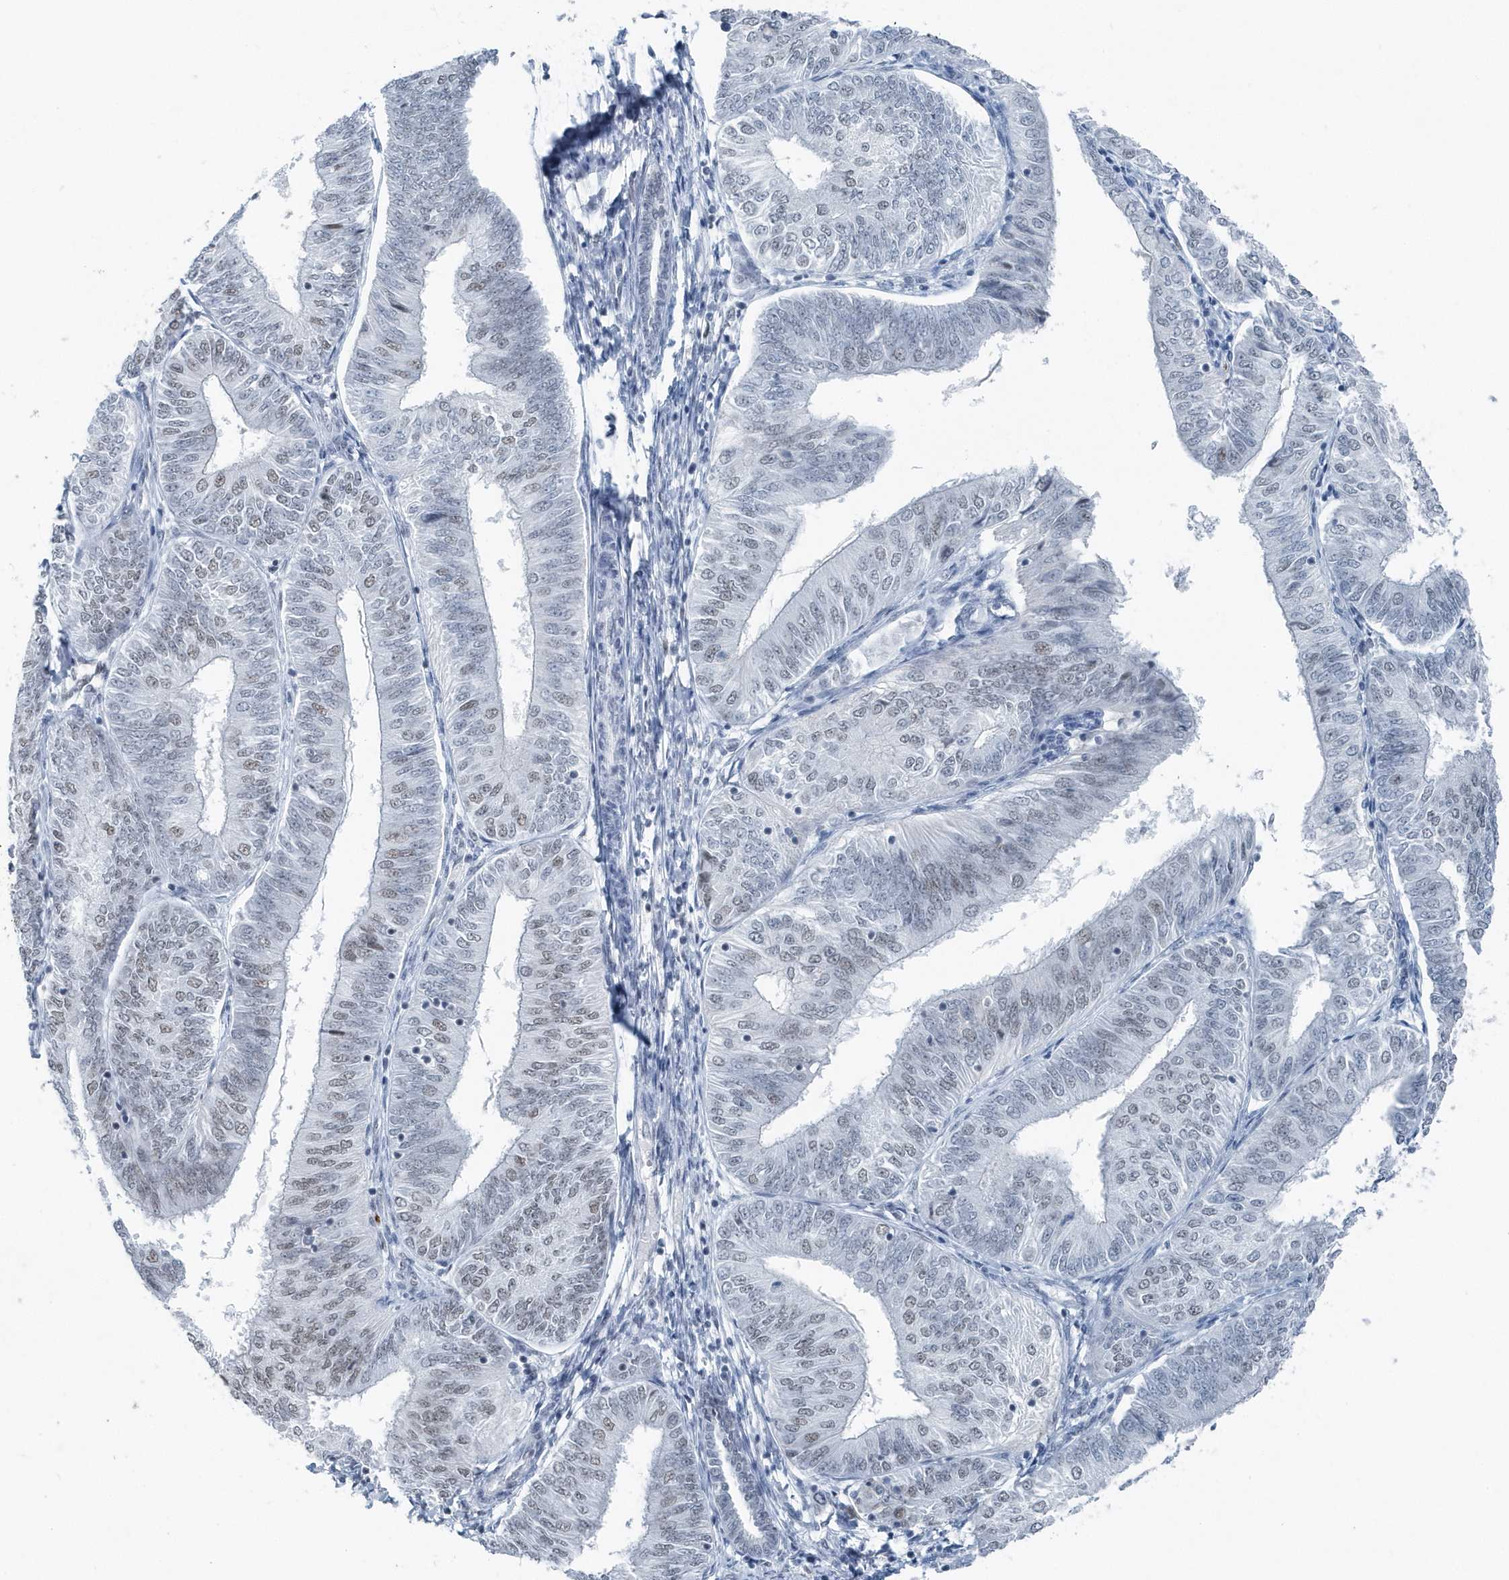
{"staining": {"intensity": "weak", "quantity": "<25%", "location": "nuclear"}, "tissue": "endometrial cancer", "cell_type": "Tumor cells", "image_type": "cancer", "snomed": [{"axis": "morphology", "description": "Adenocarcinoma, NOS"}, {"axis": "topography", "description": "Endometrium"}], "caption": "Tumor cells show no significant protein expression in endometrial cancer.", "gene": "FIP1L1", "patient": {"sex": "female", "age": 58}}